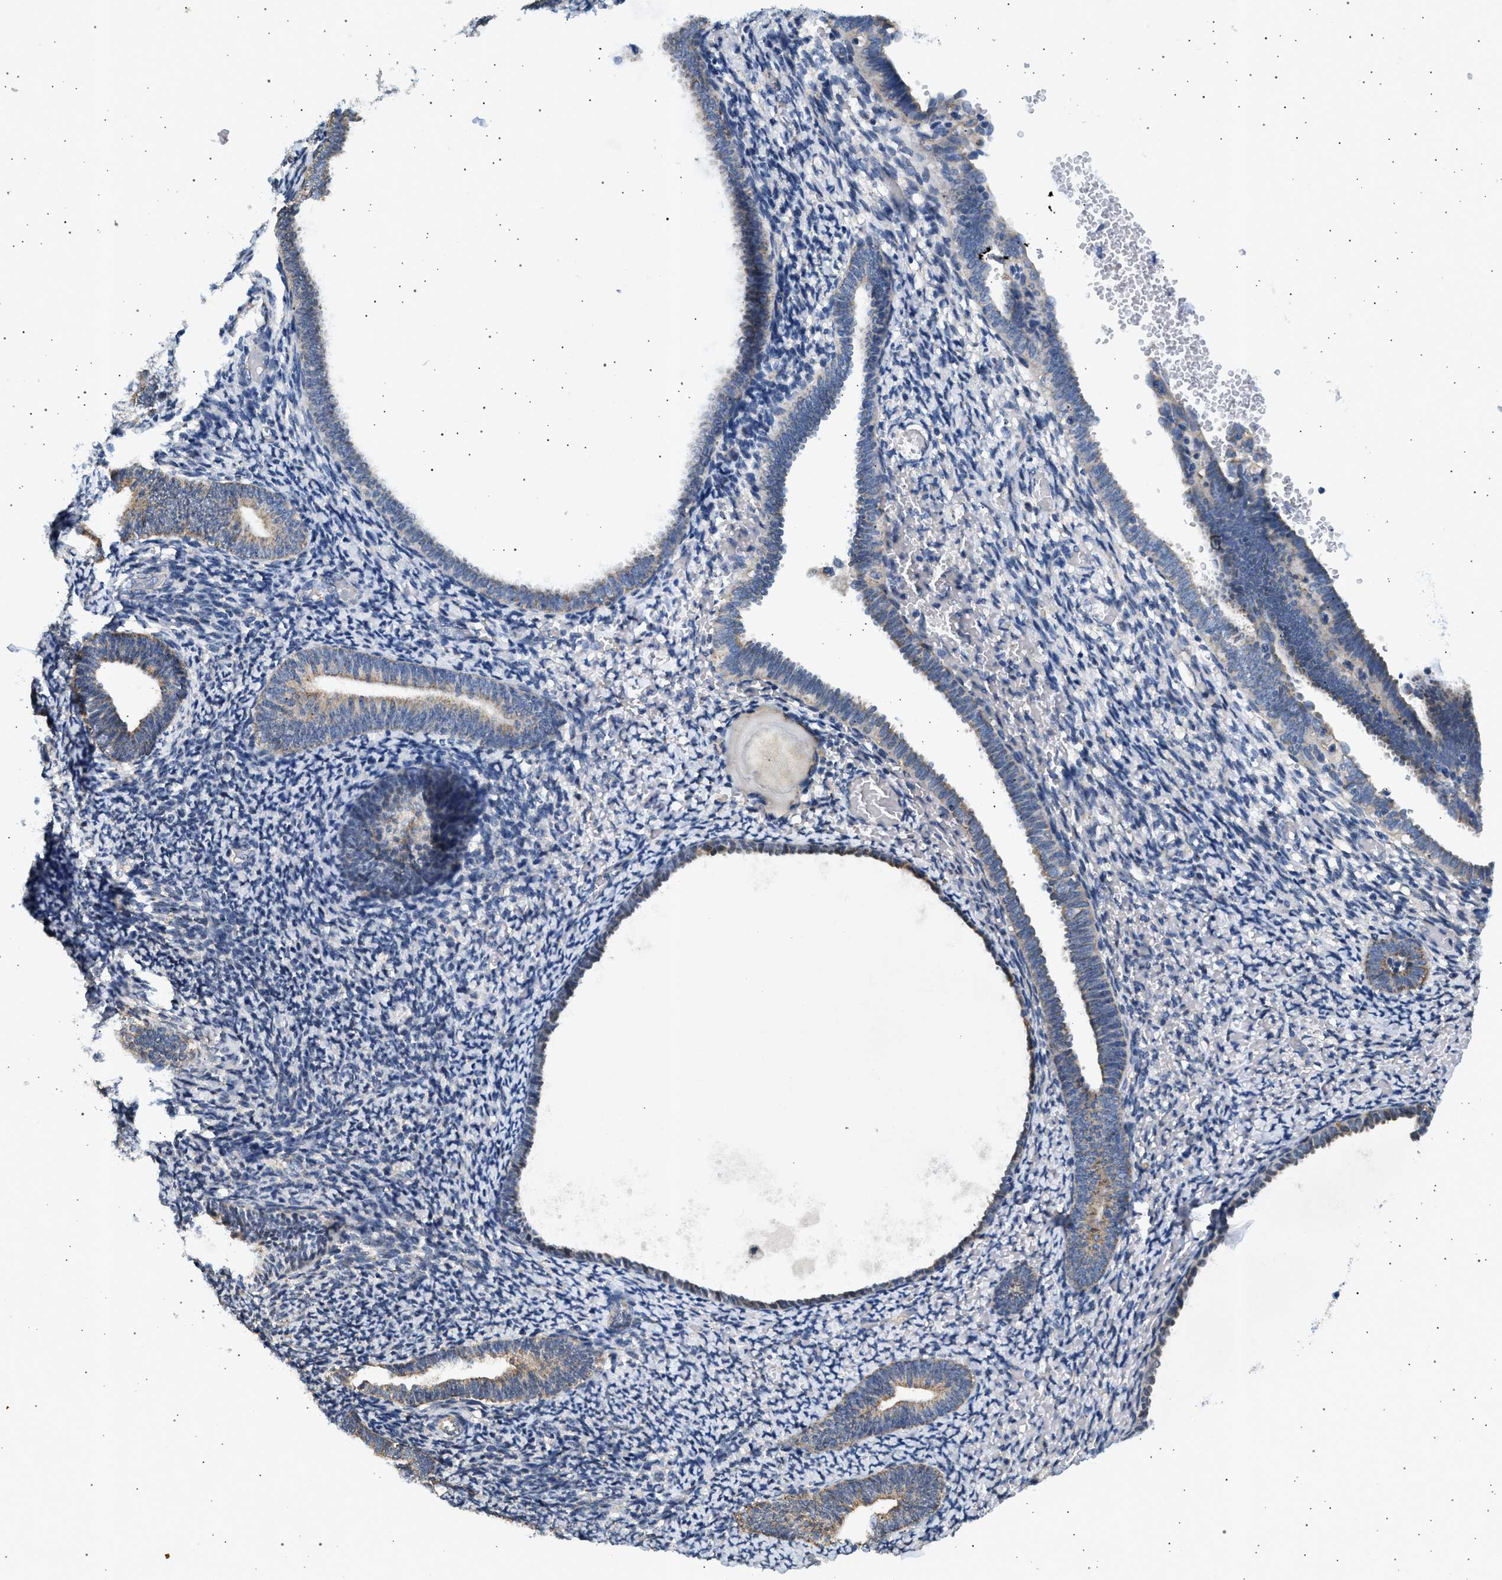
{"staining": {"intensity": "negative", "quantity": "none", "location": "none"}, "tissue": "endometrium", "cell_type": "Cells in endometrial stroma", "image_type": "normal", "snomed": [{"axis": "morphology", "description": "Normal tissue, NOS"}, {"axis": "topography", "description": "Endometrium"}], "caption": "An IHC photomicrograph of benign endometrium is shown. There is no staining in cells in endometrial stroma of endometrium.", "gene": "KCNA4", "patient": {"sex": "female", "age": 66}}